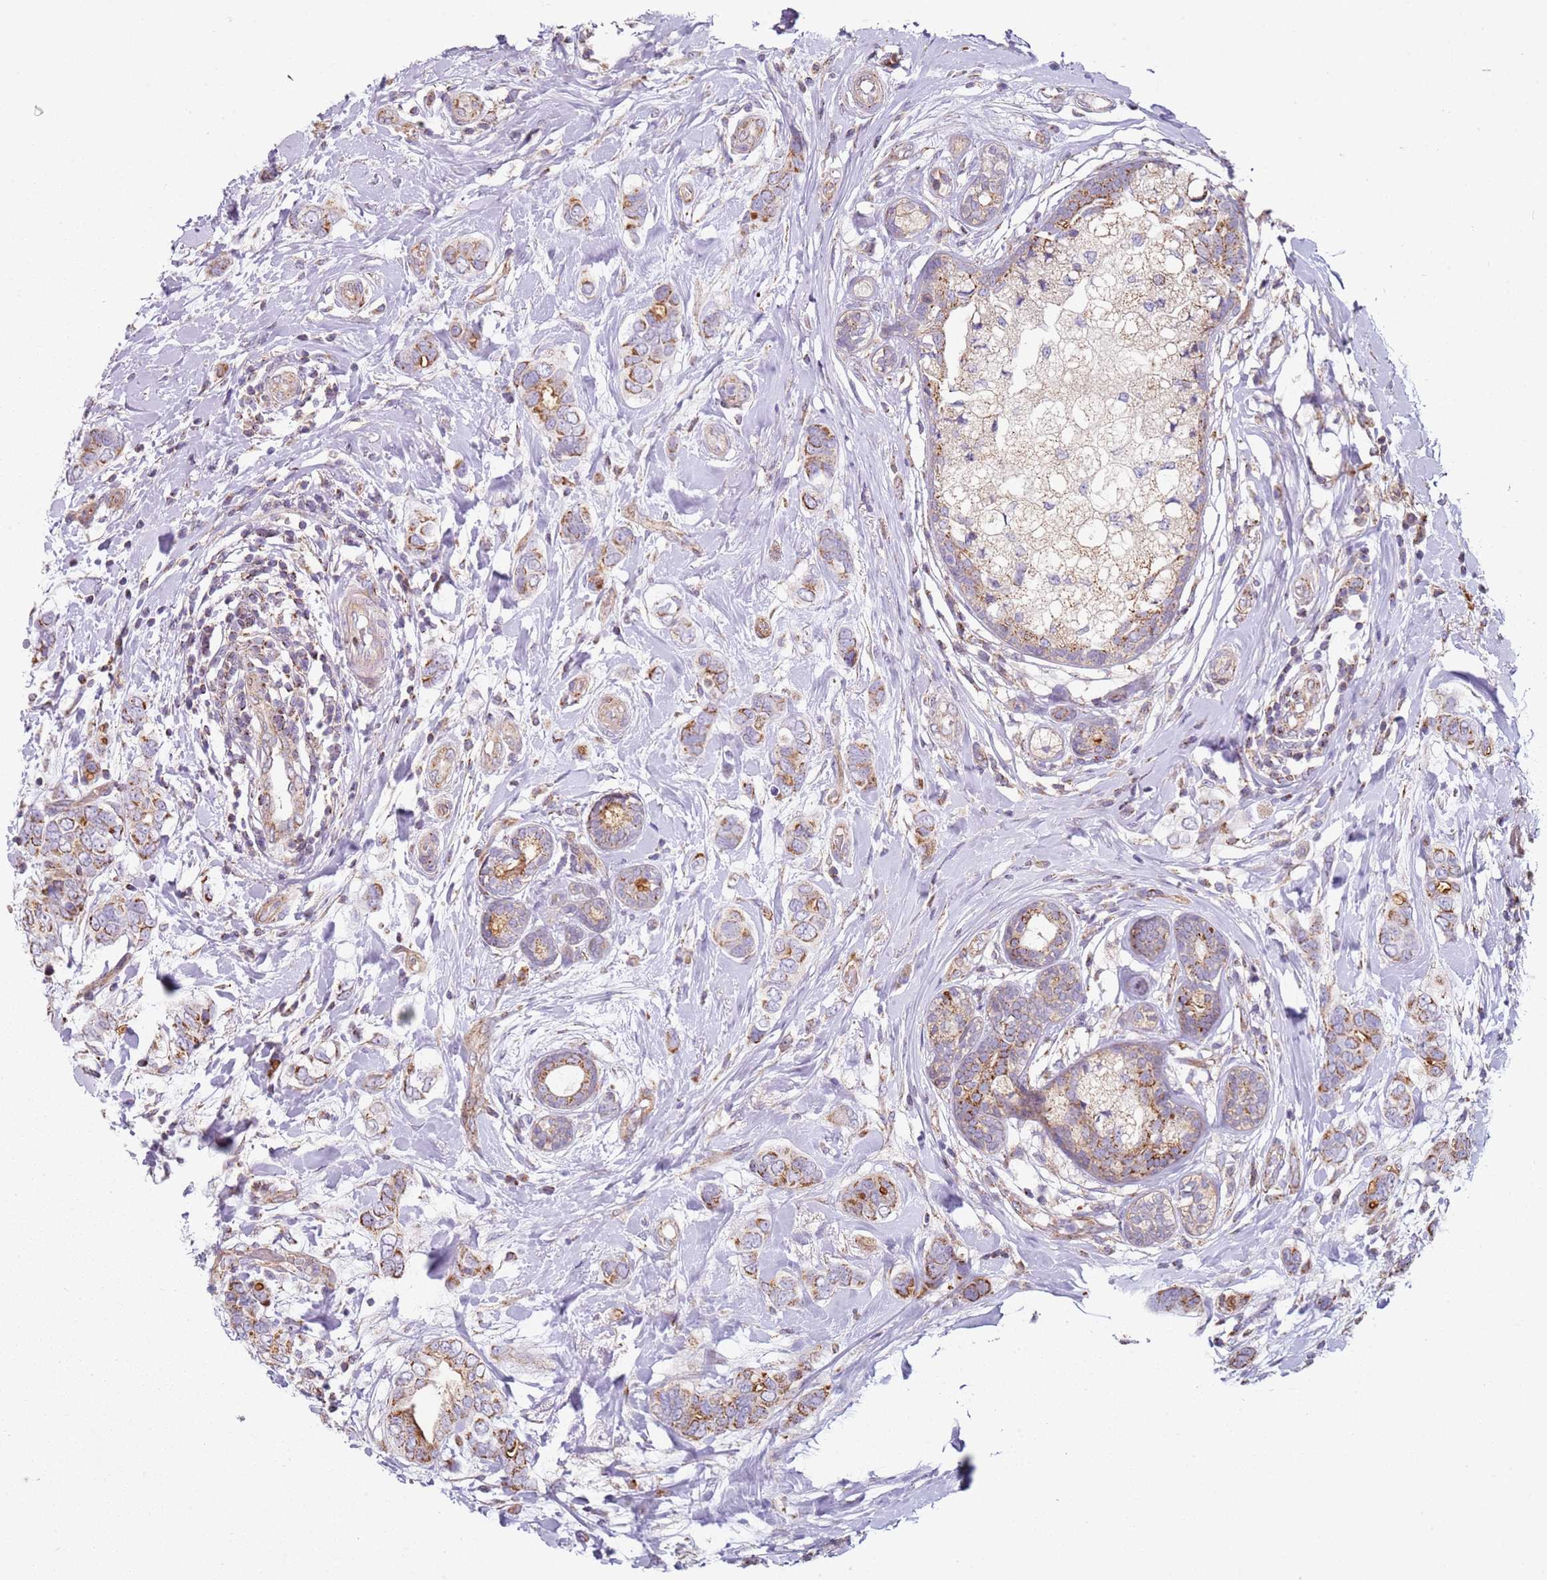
{"staining": {"intensity": "moderate", "quantity": ">75%", "location": "cytoplasmic/membranous"}, "tissue": "breast cancer", "cell_type": "Tumor cells", "image_type": "cancer", "snomed": [{"axis": "morphology", "description": "Lobular carcinoma"}, {"axis": "topography", "description": "Breast"}], "caption": "Breast lobular carcinoma was stained to show a protein in brown. There is medium levels of moderate cytoplasmic/membranous staining in about >75% of tumor cells. Nuclei are stained in blue.", "gene": "ALS2", "patient": {"sex": "female", "age": 51}}